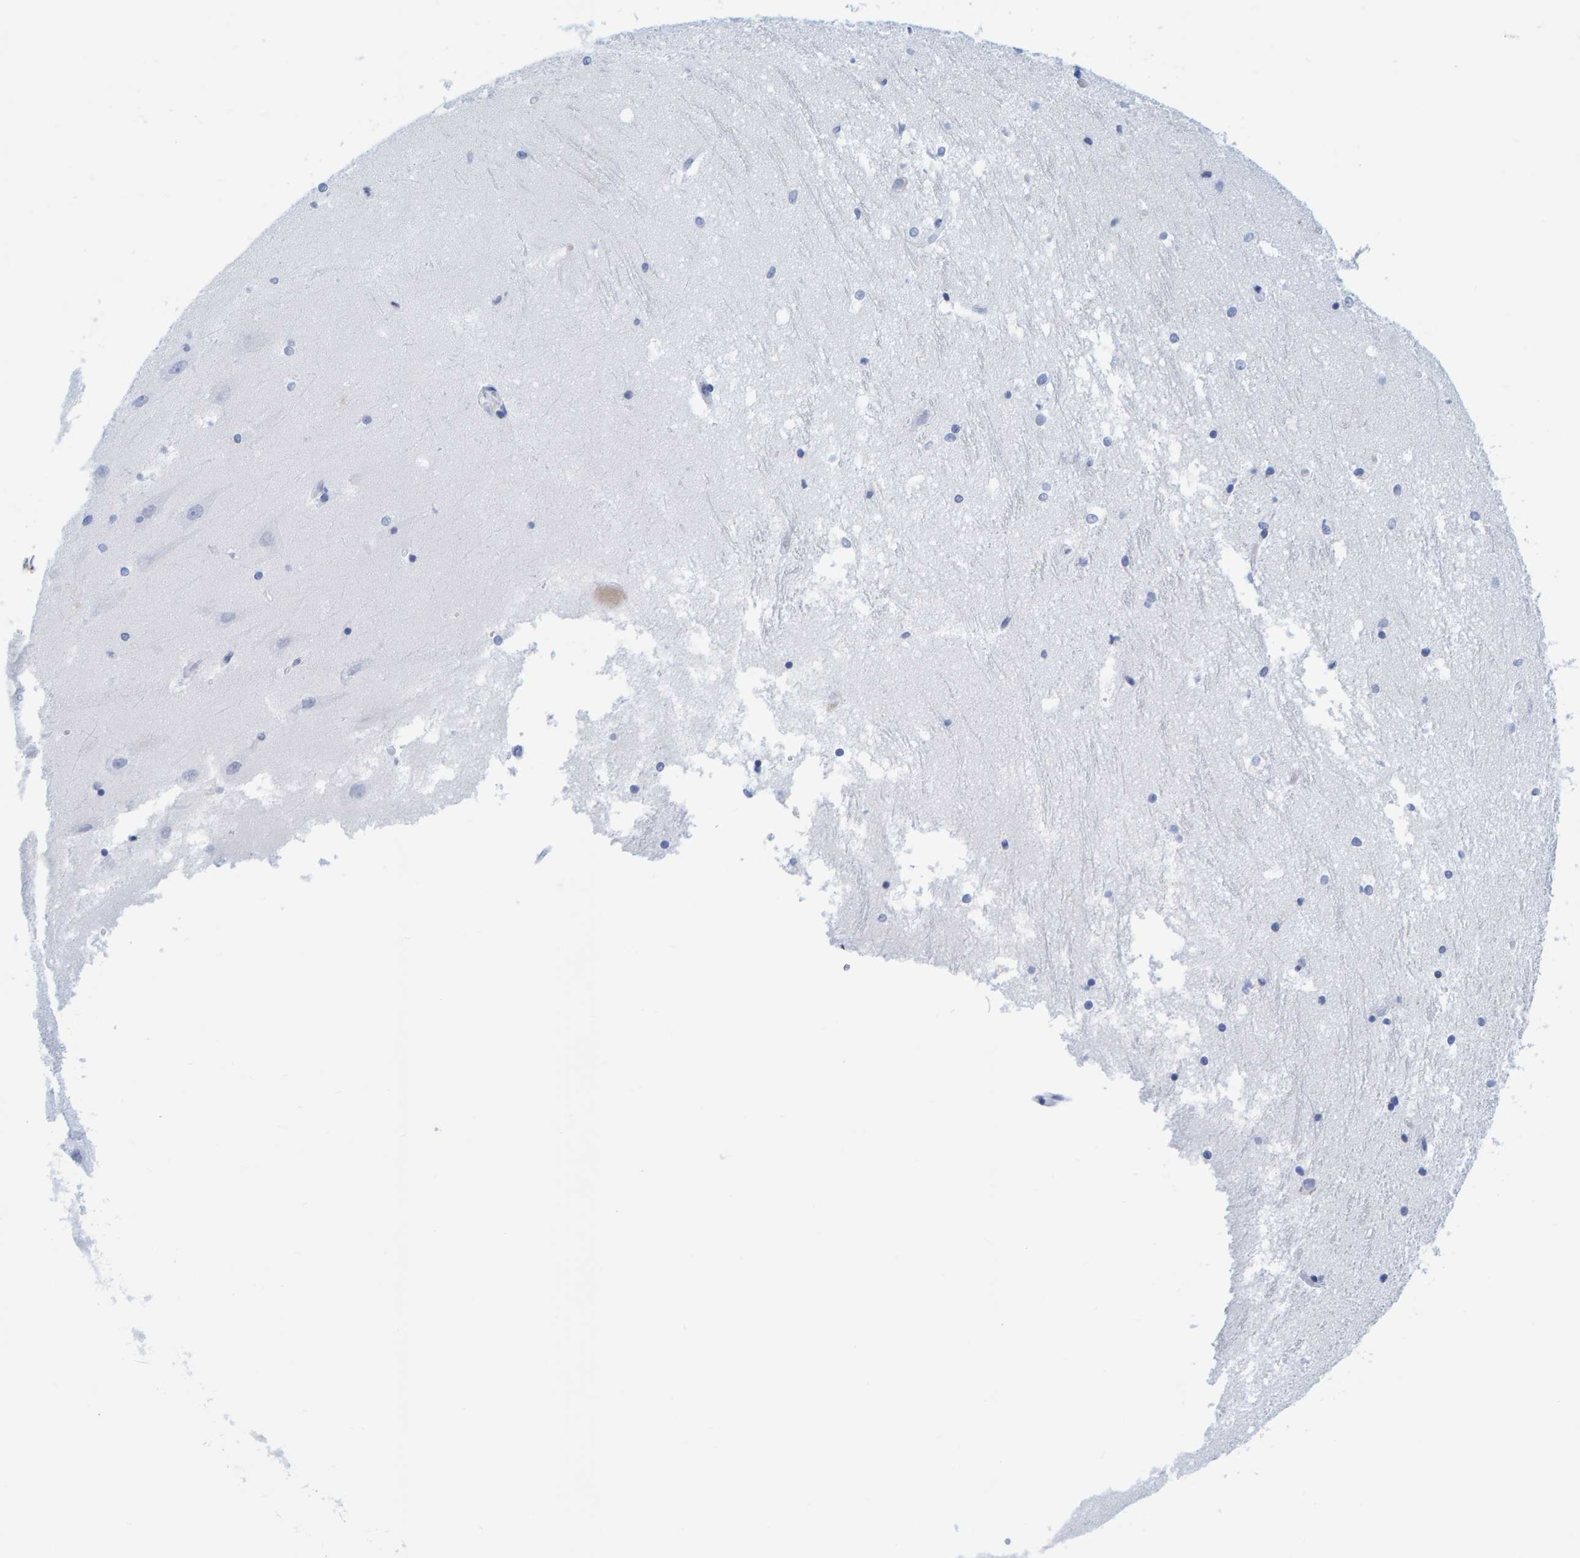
{"staining": {"intensity": "negative", "quantity": "none", "location": "none"}, "tissue": "hippocampus", "cell_type": "Glial cells", "image_type": "normal", "snomed": [{"axis": "morphology", "description": "Normal tissue, NOS"}, {"axis": "topography", "description": "Hippocampus"}], "caption": "Immunohistochemistry photomicrograph of unremarkable hippocampus: human hippocampus stained with DAB displays no significant protein expression in glial cells. Nuclei are stained in blue.", "gene": "SFTPC", "patient": {"sex": "male", "age": 45}}